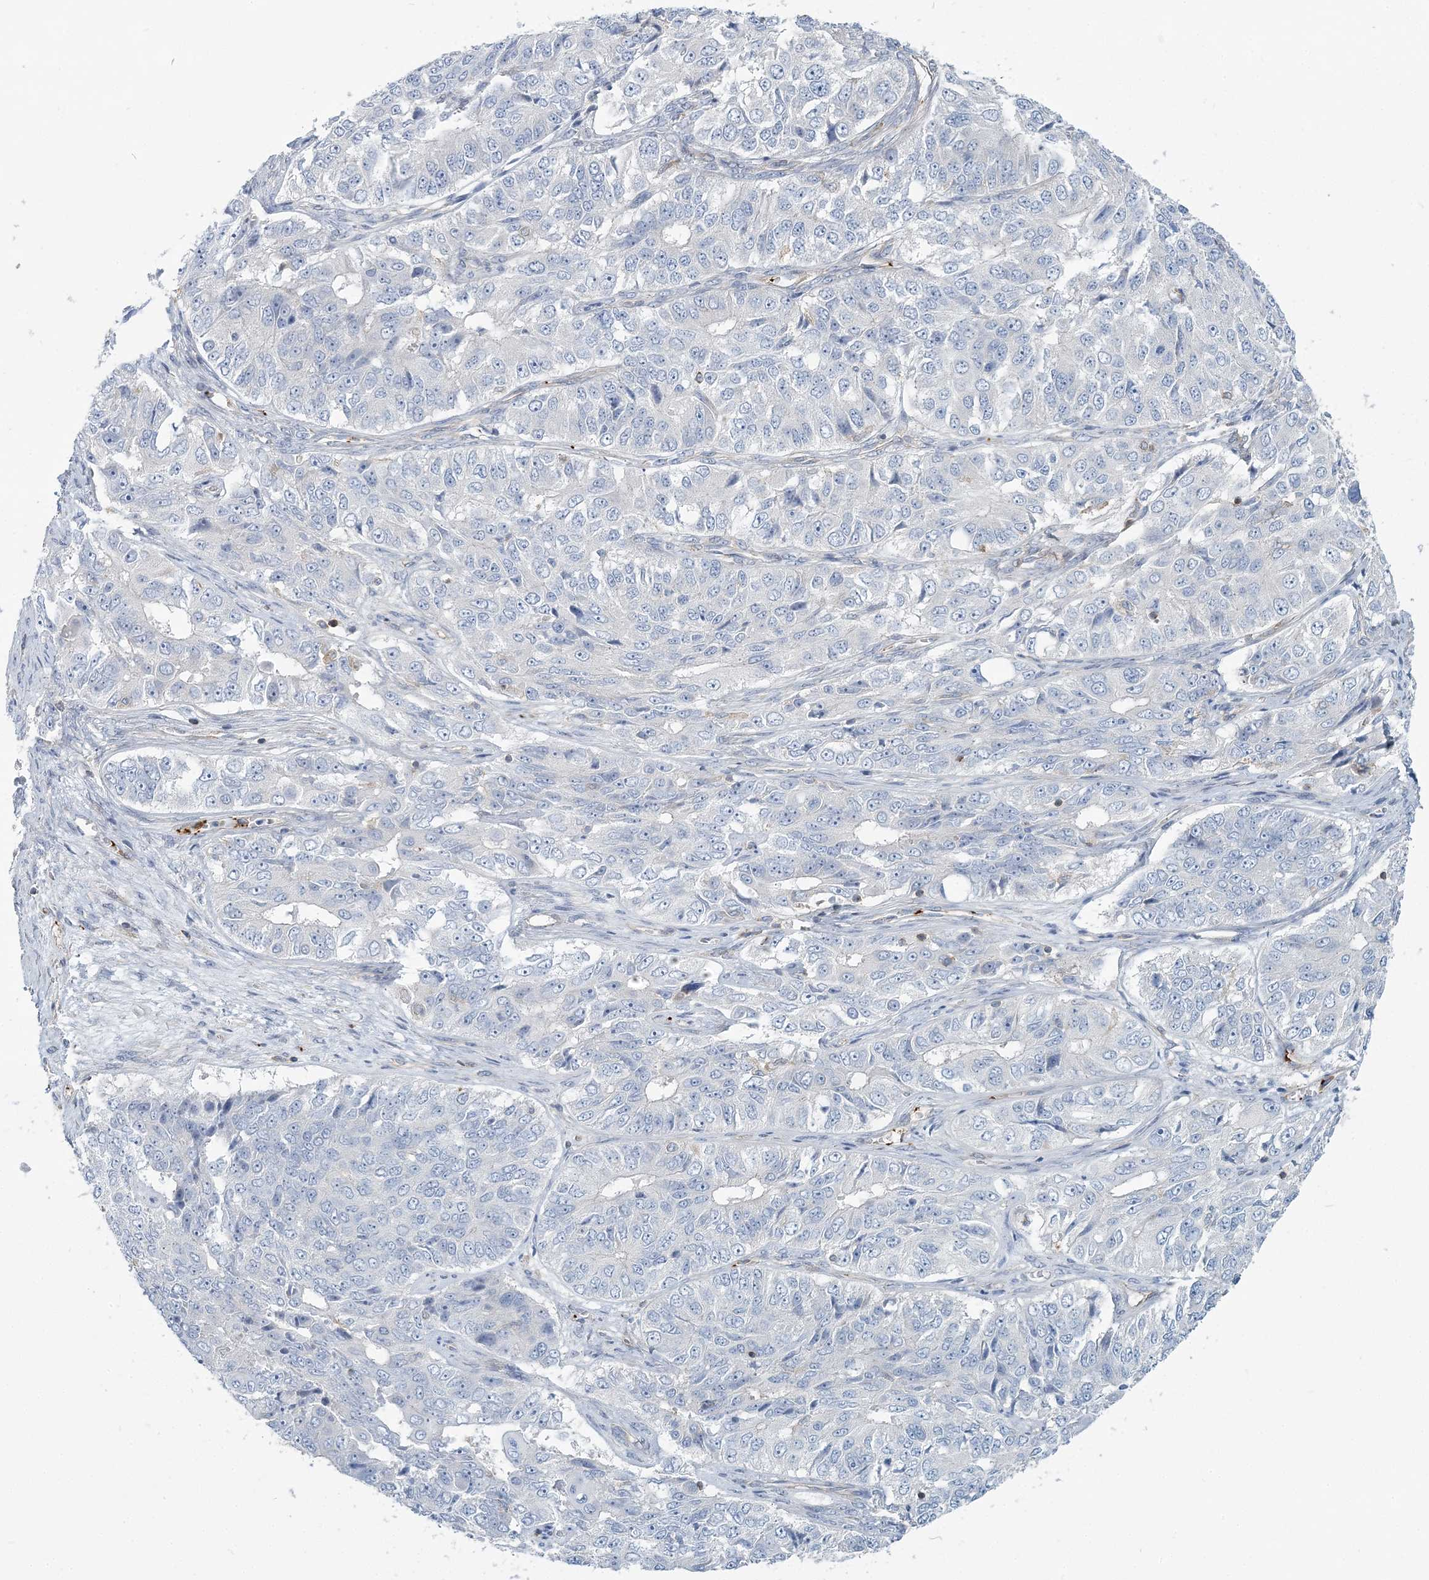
{"staining": {"intensity": "negative", "quantity": "none", "location": "none"}, "tissue": "ovarian cancer", "cell_type": "Tumor cells", "image_type": "cancer", "snomed": [{"axis": "morphology", "description": "Carcinoma, endometroid"}, {"axis": "topography", "description": "Ovary"}], "caption": "Tumor cells are negative for brown protein staining in ovarian cancer. Nuclei are stained in blue.", "gene": "CUEDC2", "patient": {"sex": "female", "age": 51}}